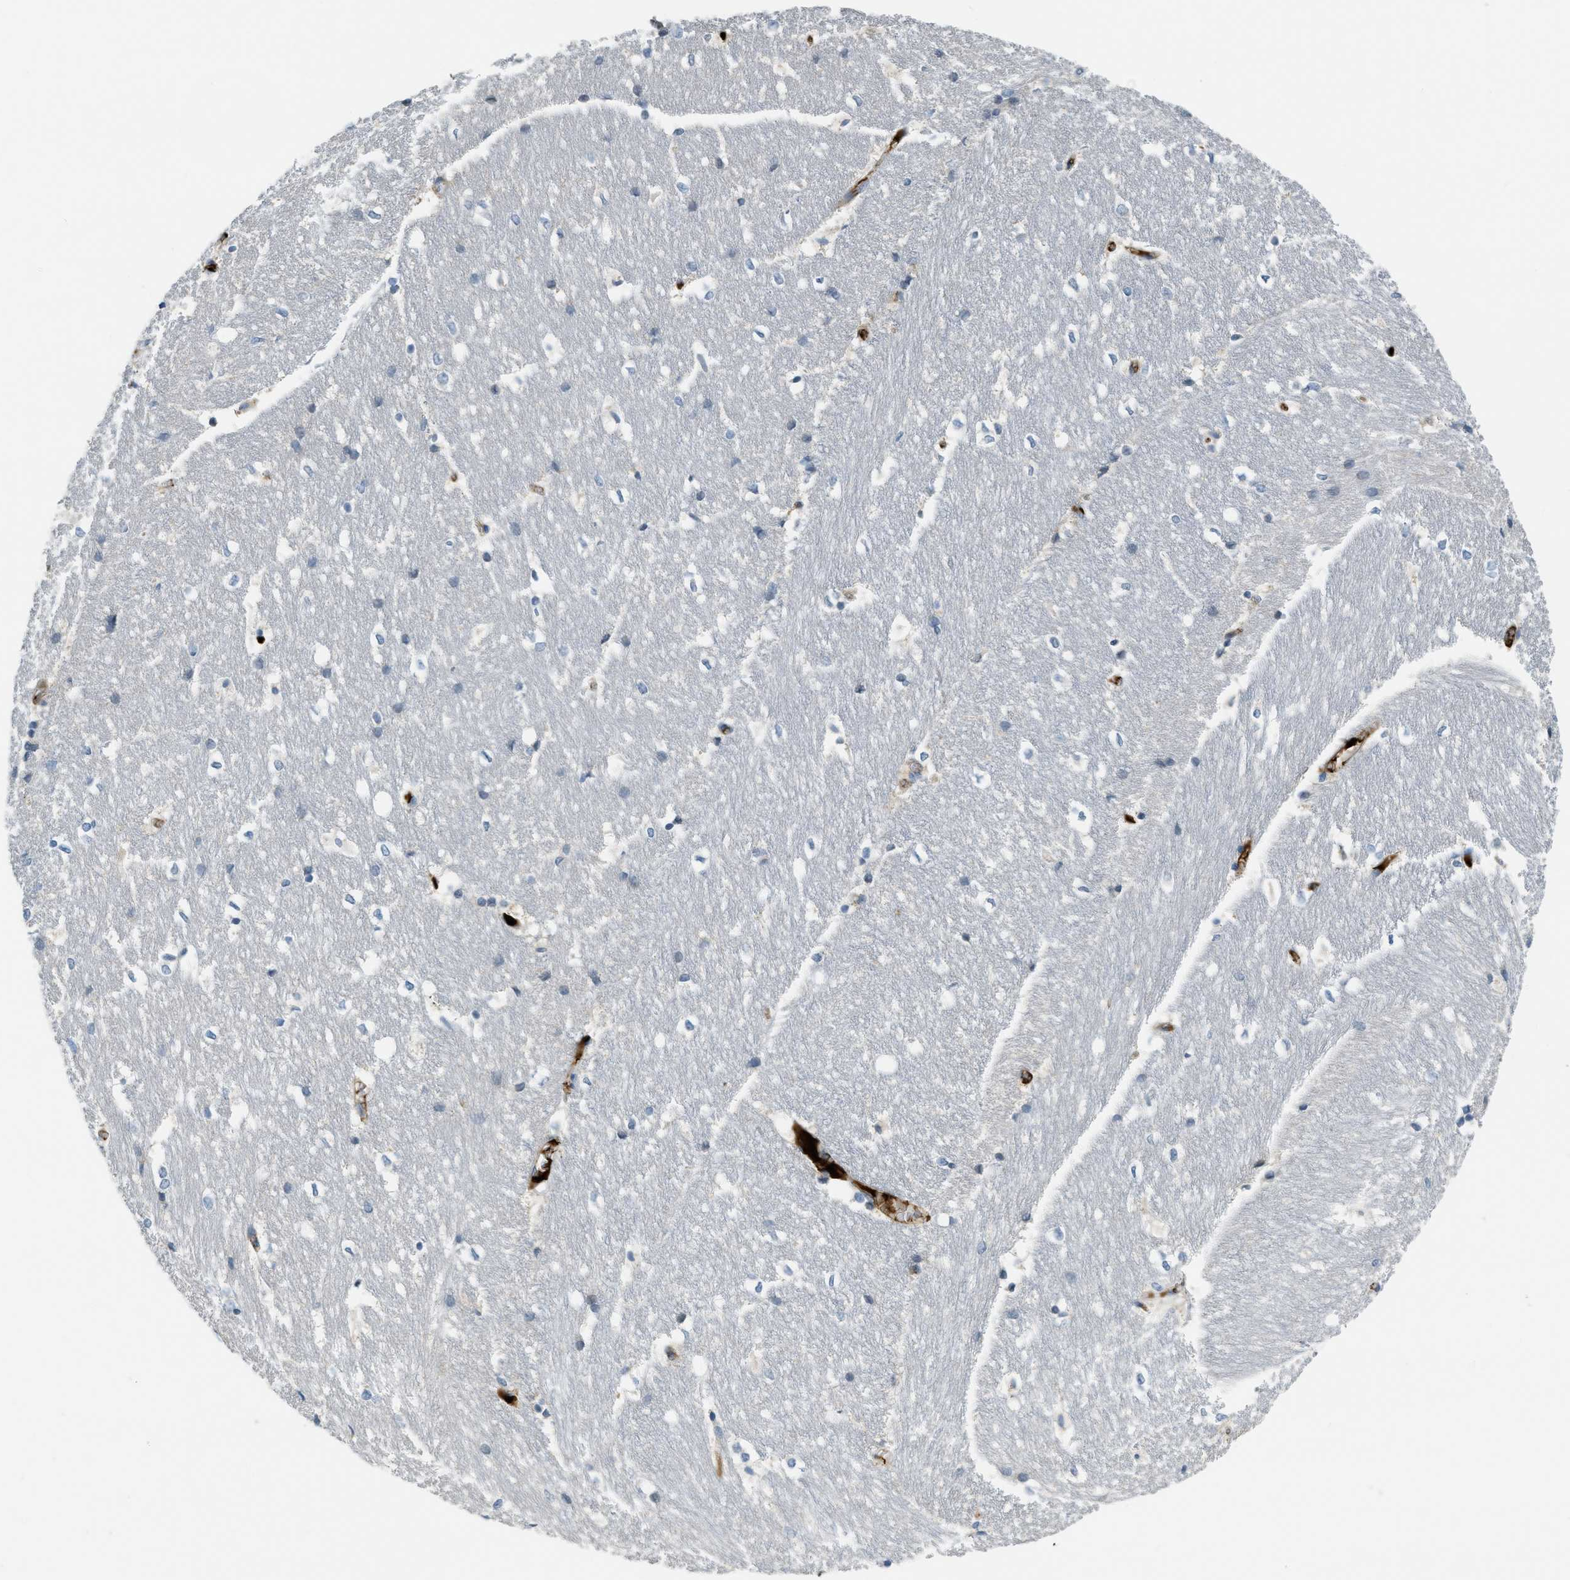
{"staining": {"intensity": "weak", "quantity": "<25%", "location": "cytoplasmic/membranous"}, "tissue": "hippocampus", "cell_type": "Glial cells", "image_type": "normal", "snomed": [{"axis": "morphology", "description": "Normal tissue, NOS"}, {"axis": "topography", "description": "Hippocampus"}], "caption": "IHC image of unremarkable hippocampus stained for a protein (brown), which exhibits no staining in glial cells.", "gene": "PRTN3", "patient": {"sex": "female", "age": 19}}